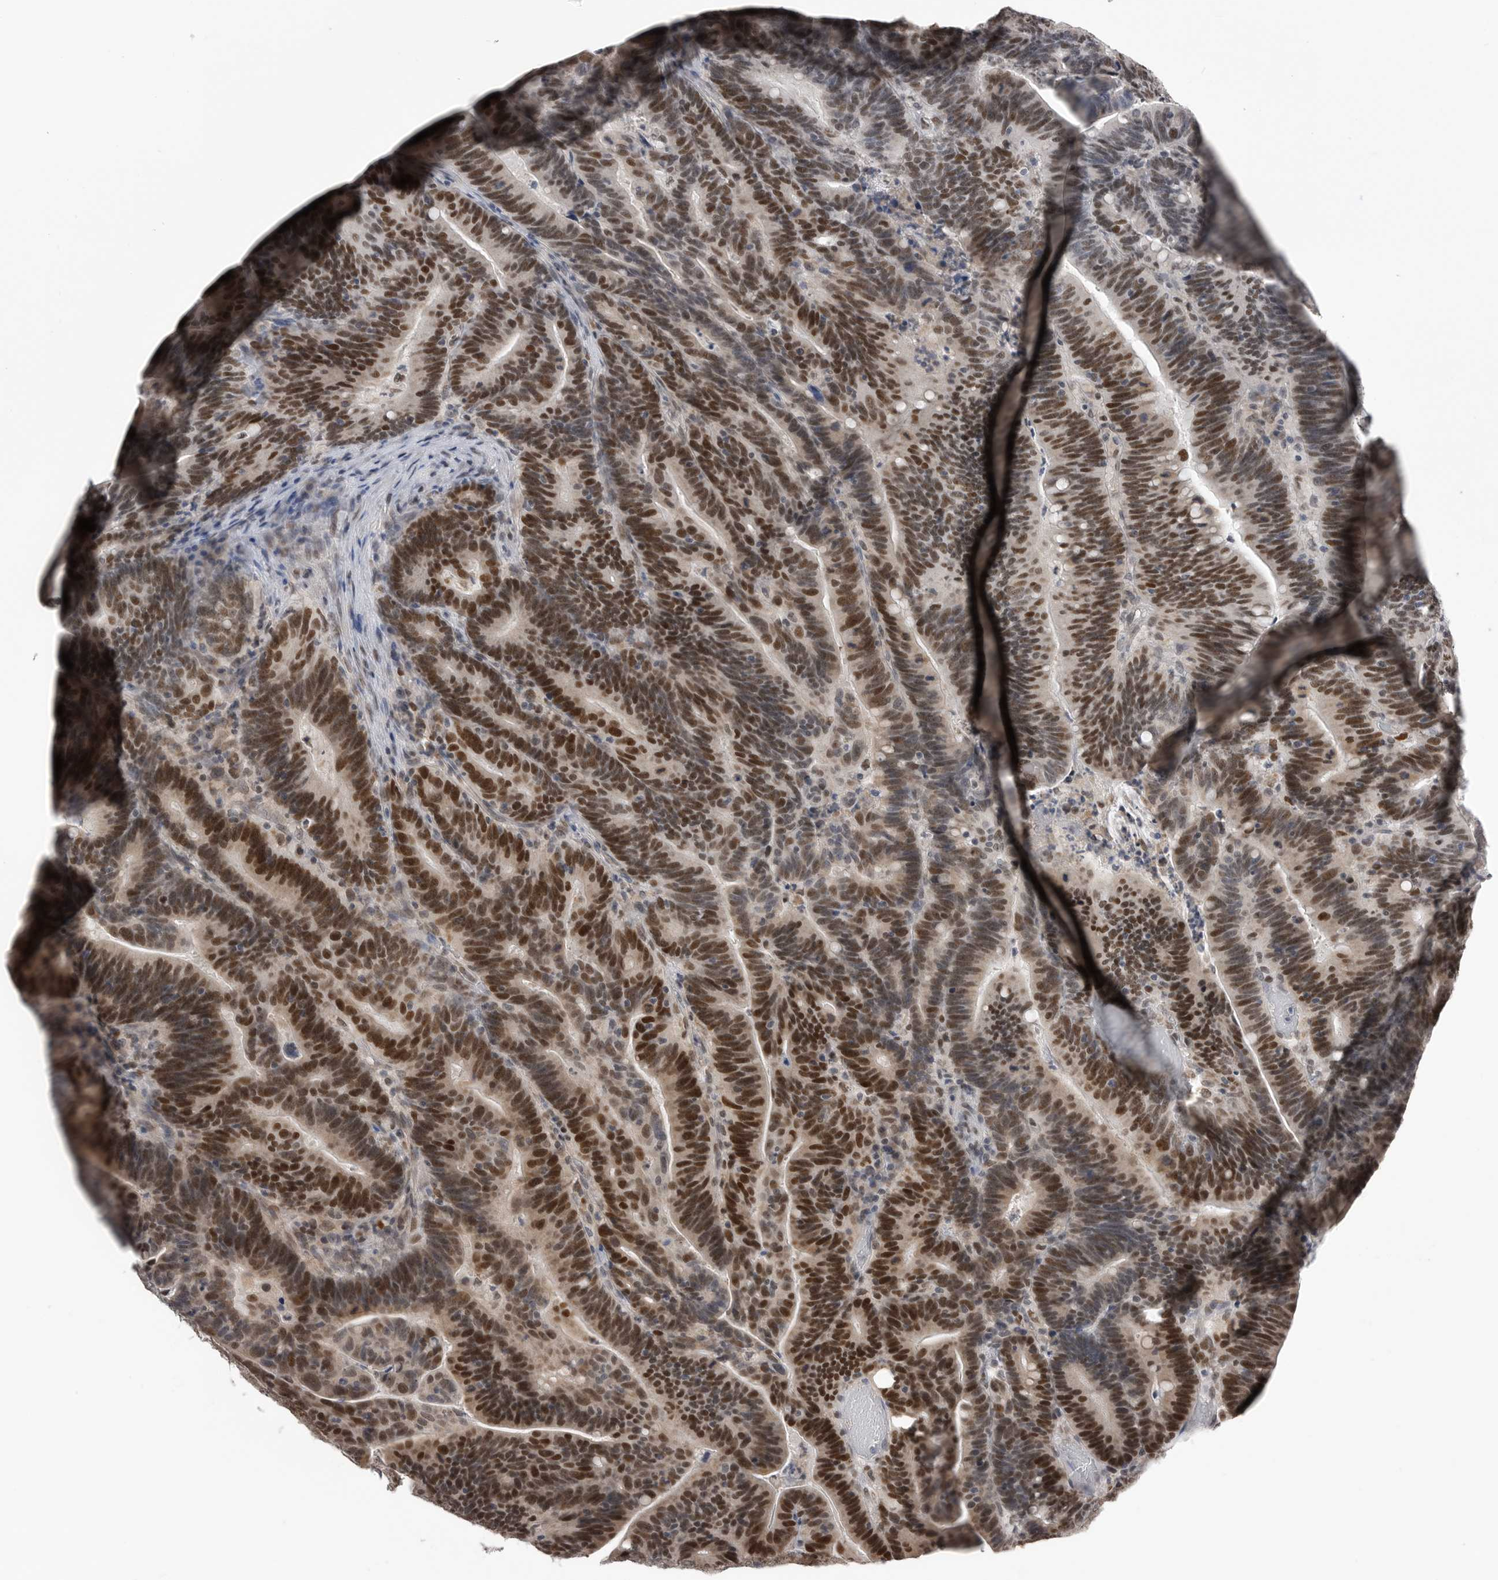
{"staining": {"intensity": "strong", "quantity": ">75%", "location": "nuclear"}, "tissue": "colorectal cancer", "cell_type": "Tumor cells", "image_type": "cancer", "snomed": [{"axis": "morphology", "description": "Adenocarcinoma, NOS"}, {"axis": "topography", "description": "Colon"}], "caption": "Immunohistochemical staining of human adenocarcinoma (colorectal) reveals high levels of strong nuclear protein positivity in approximately >75% of tumor cells. The protein is shown in brown color, while the nuclei are stained blue.", "gene": "SMARCC1", "patient": {"sex": "female", "age": 66}}